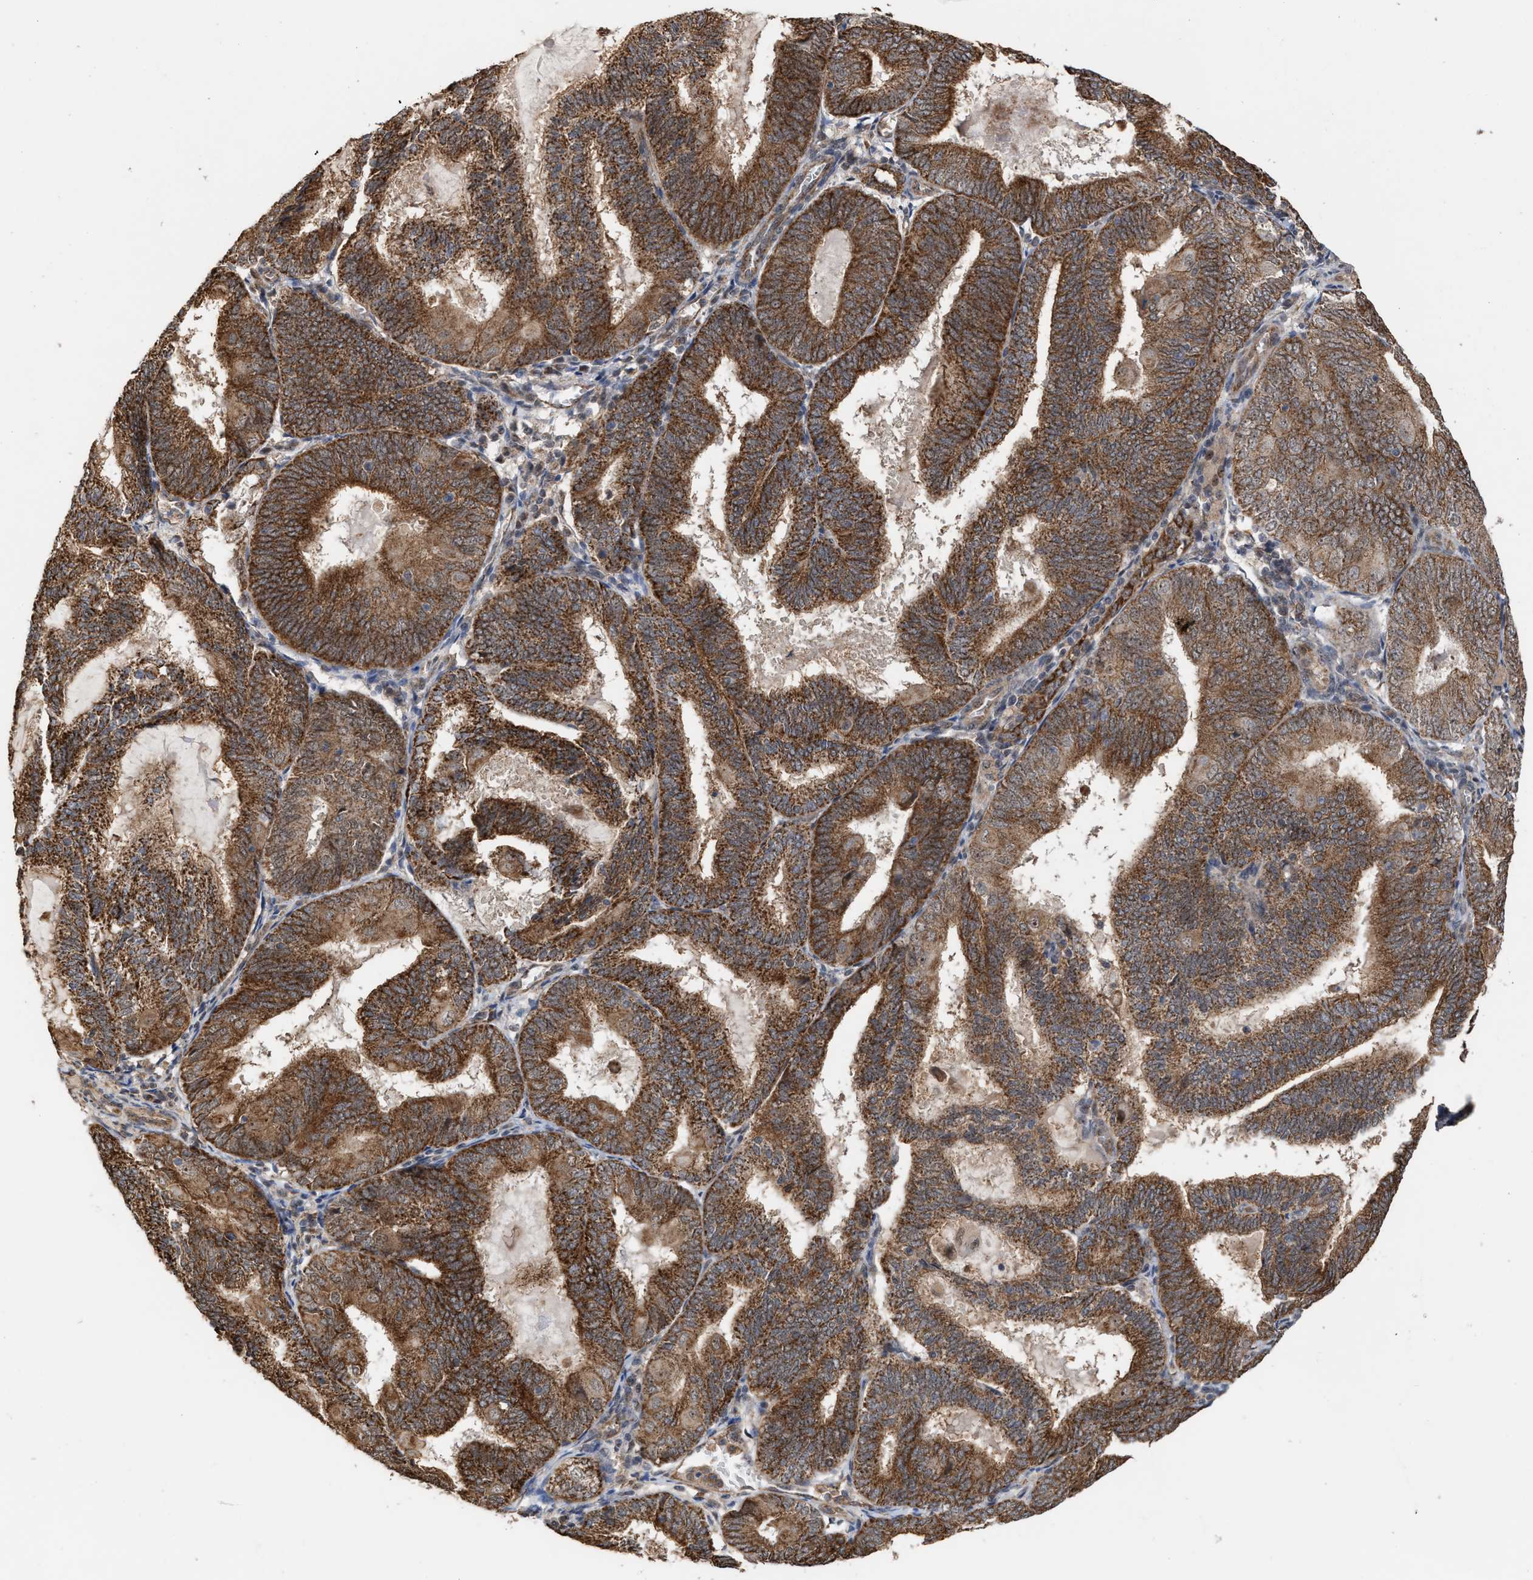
{"staining": {"intensity": "strong", "quantity": ">75%", "location": "cytoplasmic/membranous"}, "tissue": "endometrial cancer", "cell_type": "Tumor cells", "image_type": "cancer", "snomed": [{"axis": "morphology", "description": "Adenocarcinoma, NOS"}, {"axis": "topography", "description": "Endometrium"}], "caption": "Immunohistochemistry (IHC) (DAB) staining of human endometrial adenocarcinoma exhibits strong cytoplasmic/membranous protein positivity in approximately >75% of tumor cells. (DAB (3,3'-diaminobenzidine) IHC with brightfield microscopy, high magnification).", "gene": "EXOSC2", "patient": {"sex": "female", "age": 81}}